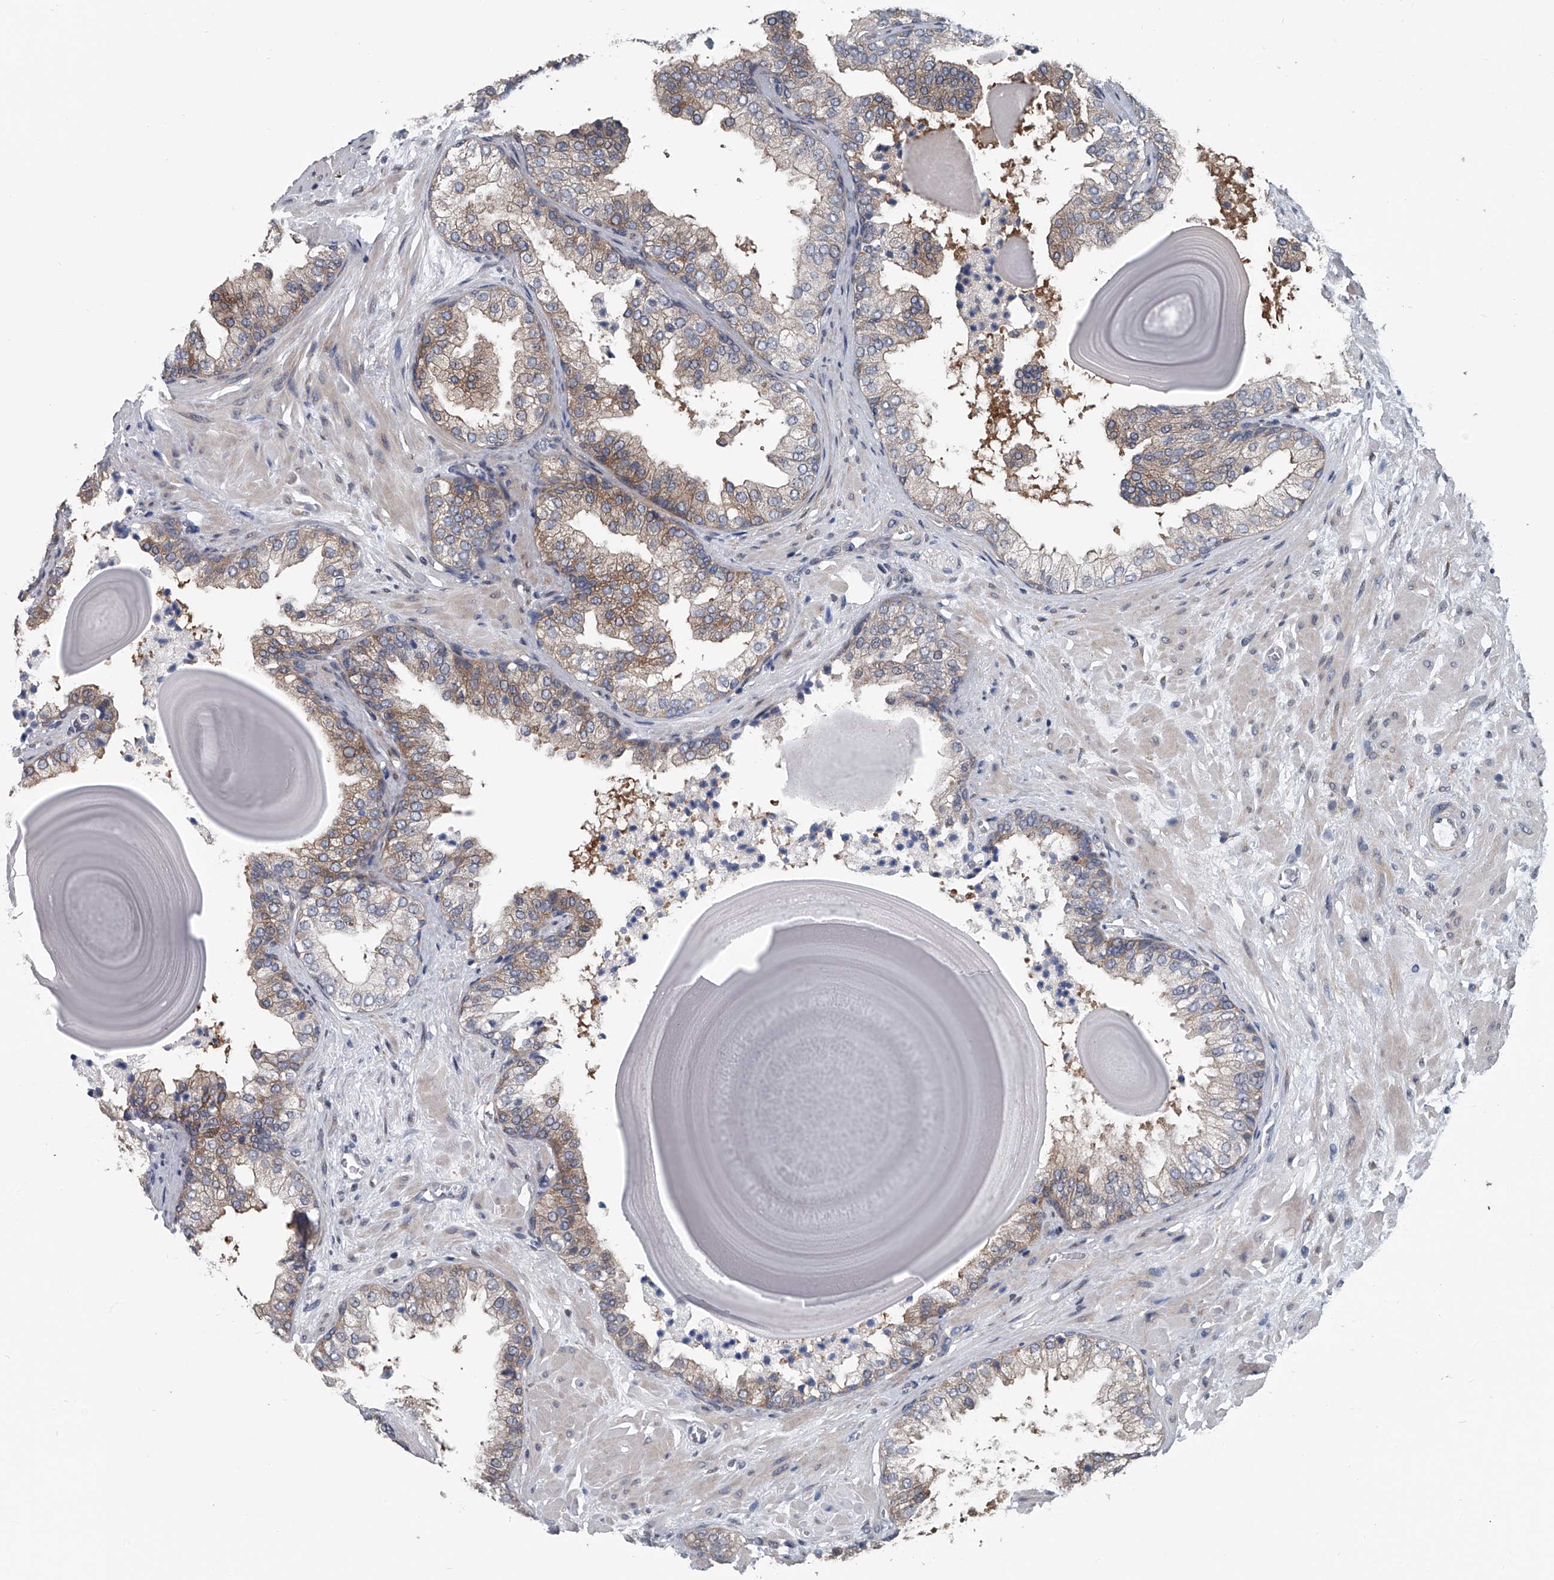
{"staining": {"intensity": "moderate", "quantity": ">75%", "location": "cytoplasmic/membranous"}, "tissue": "prostate", "cell_type": "Glandular cells", "image_type": "normal", "snomed": [{"axis": "morphology", "description": "Normal tissue, NOS"}, {"axis": "topography", "description": "Prostate"}], "caption": "IHC (DAB) staining of benign prostate exhibits moderate cytoplasmic/membranous protein expression in approximately >75% of glandular cells. (Stains: DAB in brown, nuclei in blue, Microscopy: brightfield microscopy at high magnification).", "gene": "PPP2R5D", "patient": {"sex": "male", "age": 48}}